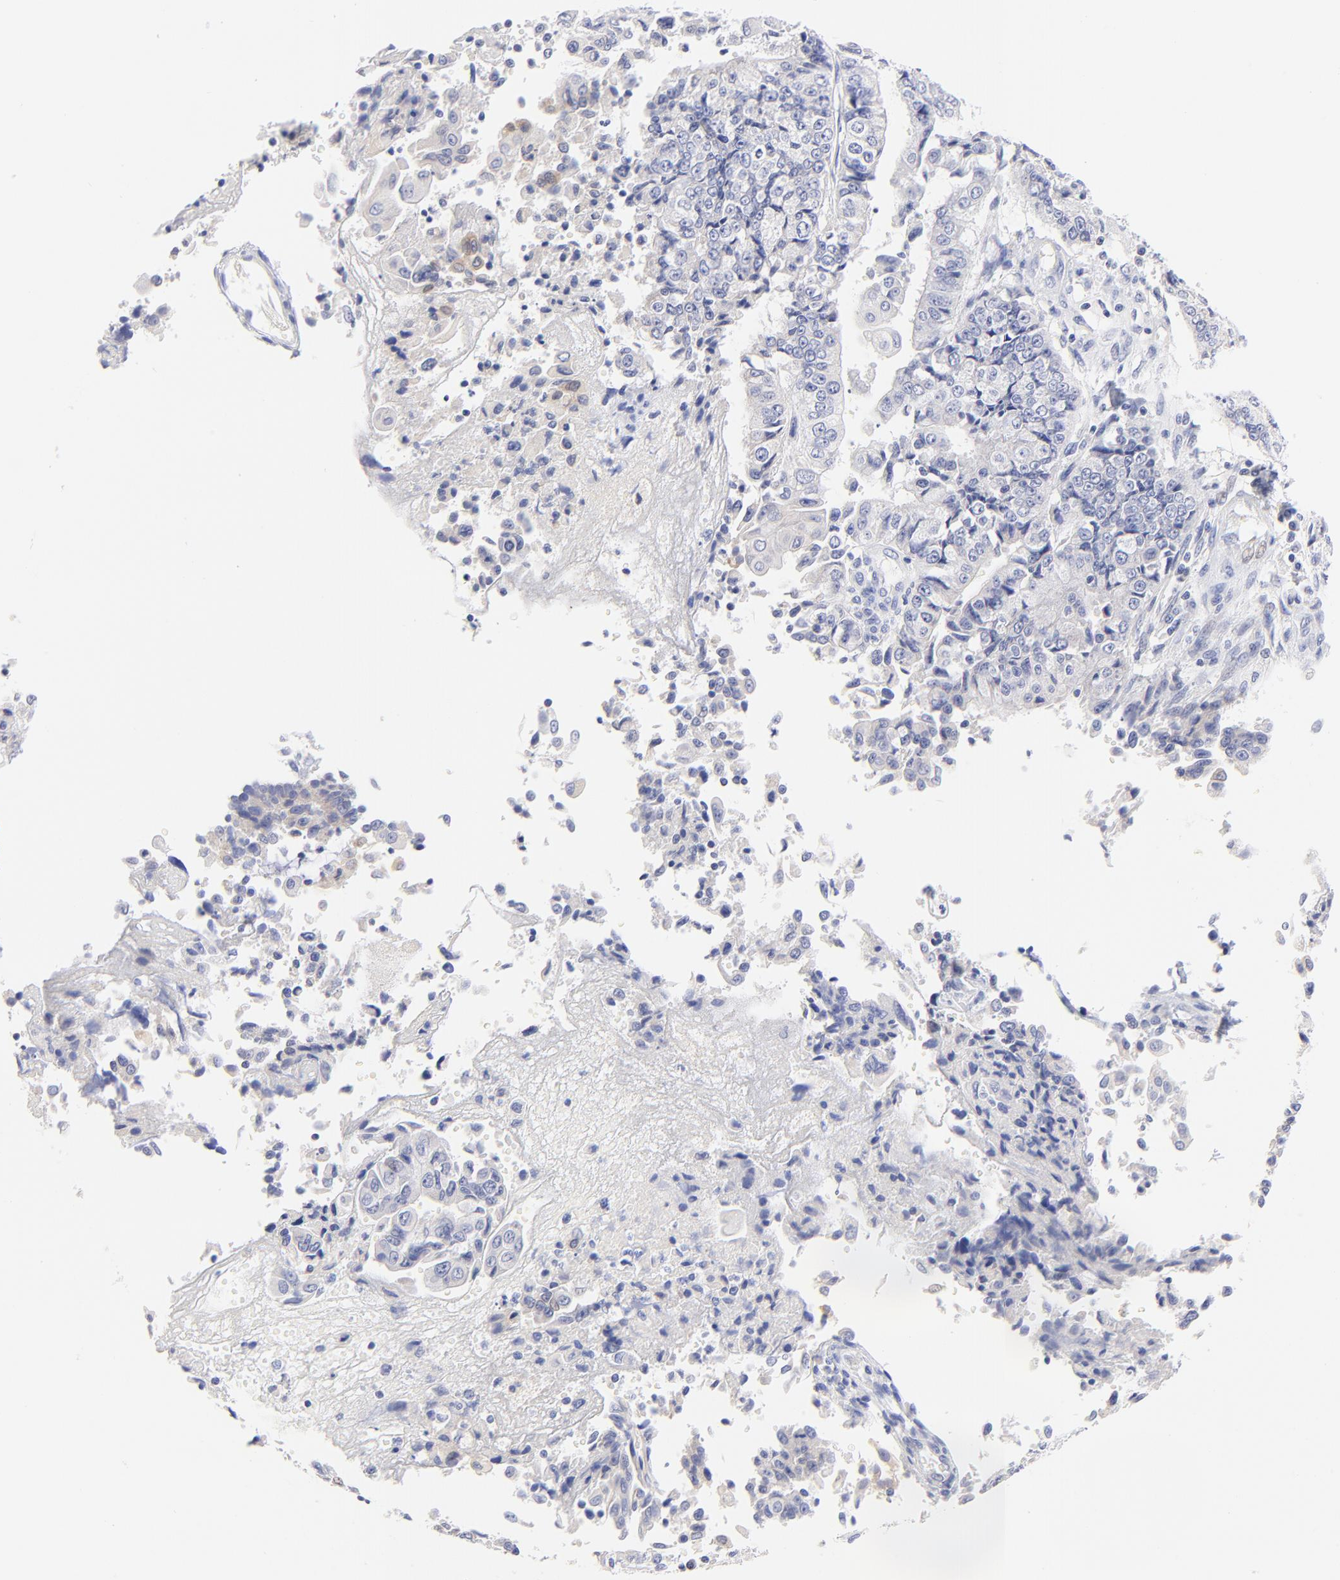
{"staining": {"intensity": "negative", "quantity": "none", "location": "none"}, "tissue": "endometrial cancer", "cell_type": "Tumor cells", "image_type": "cancer", "snomed": [{"axis": "morphology", "description": "Adenocarcinoma, NOS"}, {"axis": "topography", "description": "Endometrium"}], "caption": "Endometrial adenocarcinoma stained for a protein using immunohistochemistry (IHC) exhibits no positivity tumor cells.", "gene": "EBP", "patient": {"sex": "female", "age": 75}}